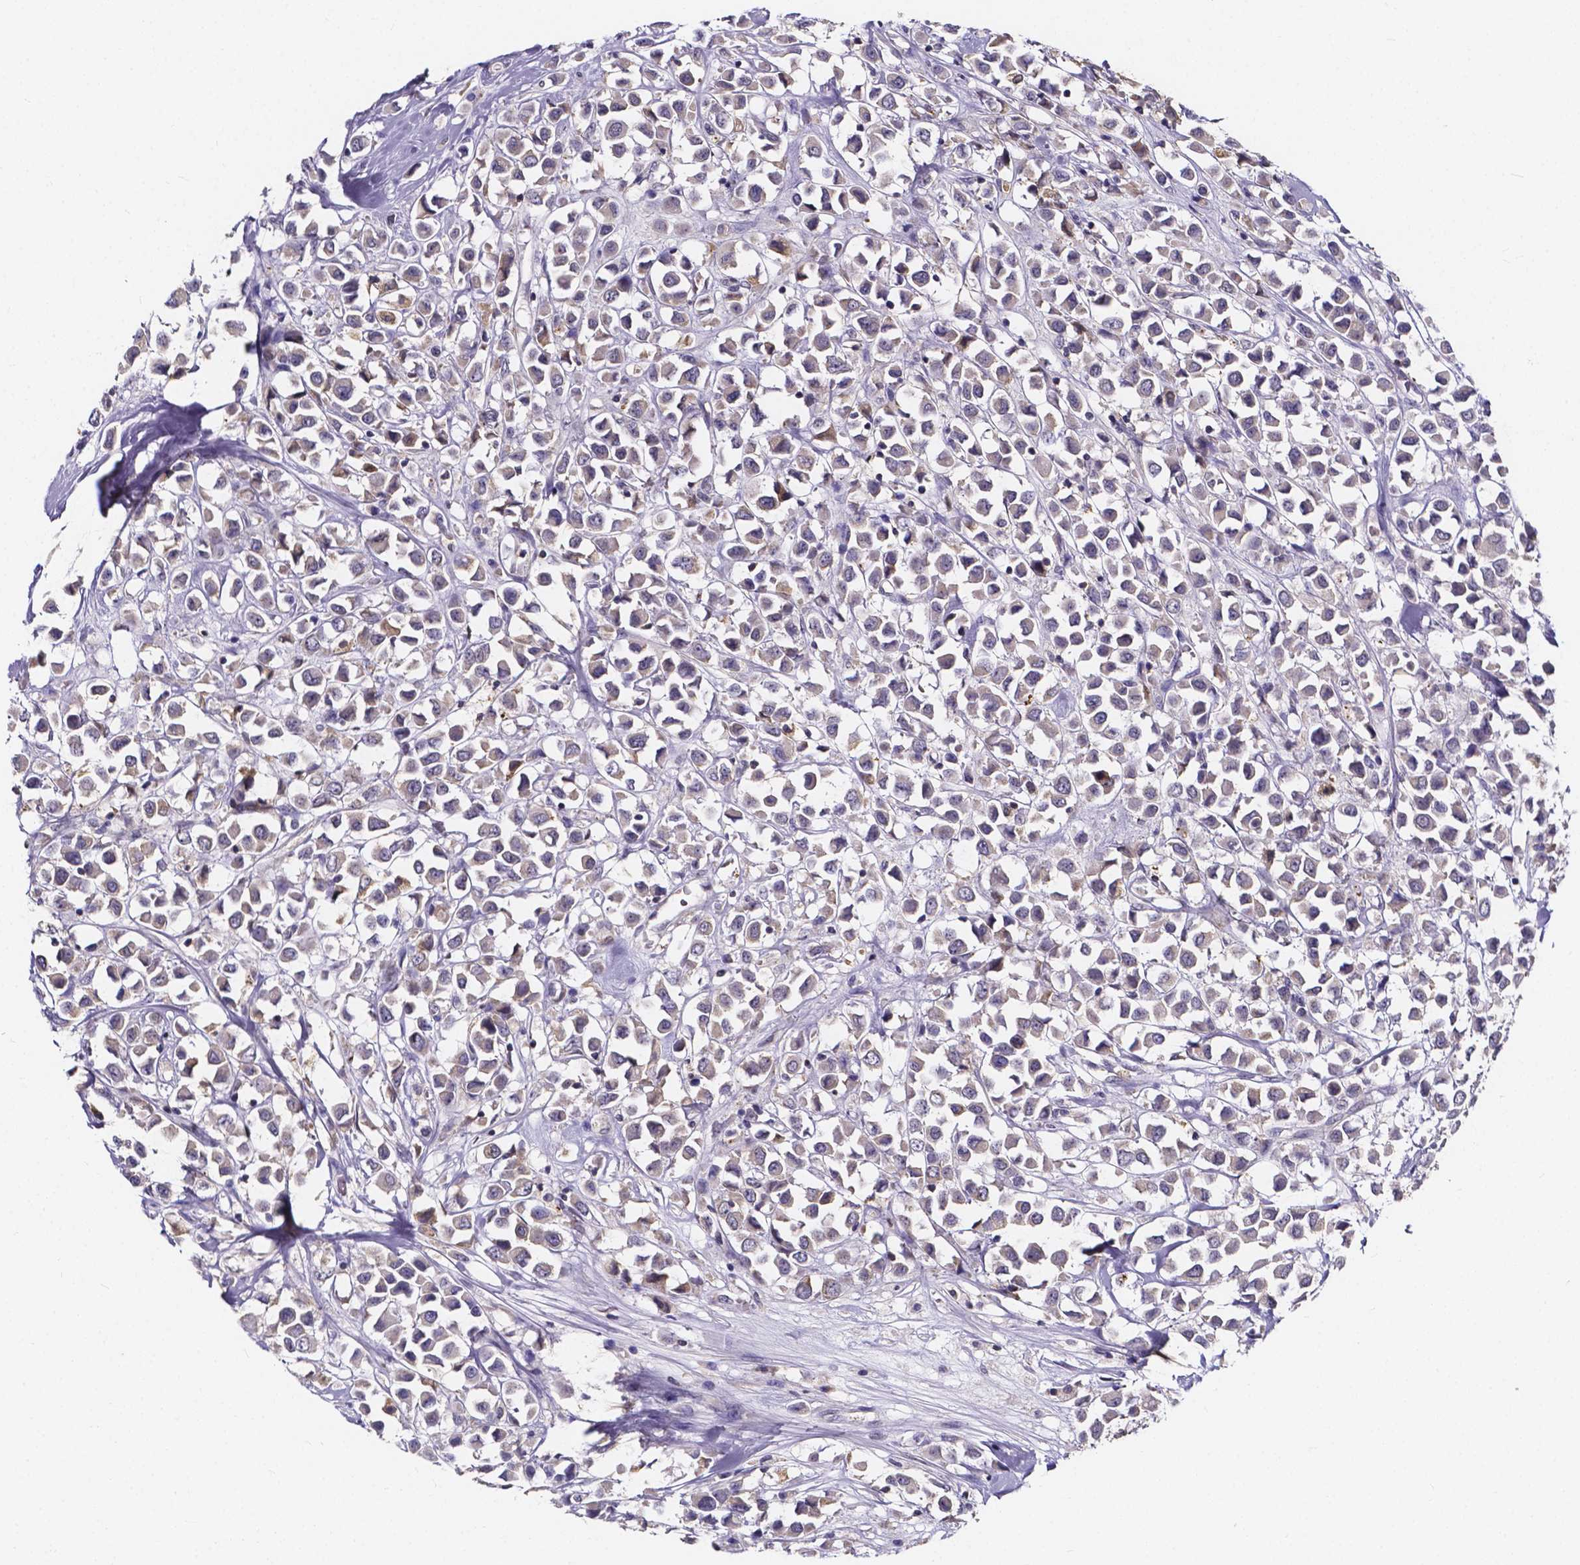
{"staining": {"intensity": "negative", "quantity": "none", "location": "none"}, "tissue": "breast cancer", "cell_type": "Tumor cells", "image_type": "cancer", "snomed": [{"axis": "morphology", "description": "Duct carcinoma"}, {"axis": "topography", "description": "Breast"}], "caption": "A photomicrograph of human breast cancer (infiltrating ductal carcinoma) is negative for staining in tumor cells.", "gene": "SPOCD1", "patient": {"sex": "female", "age": 61}}